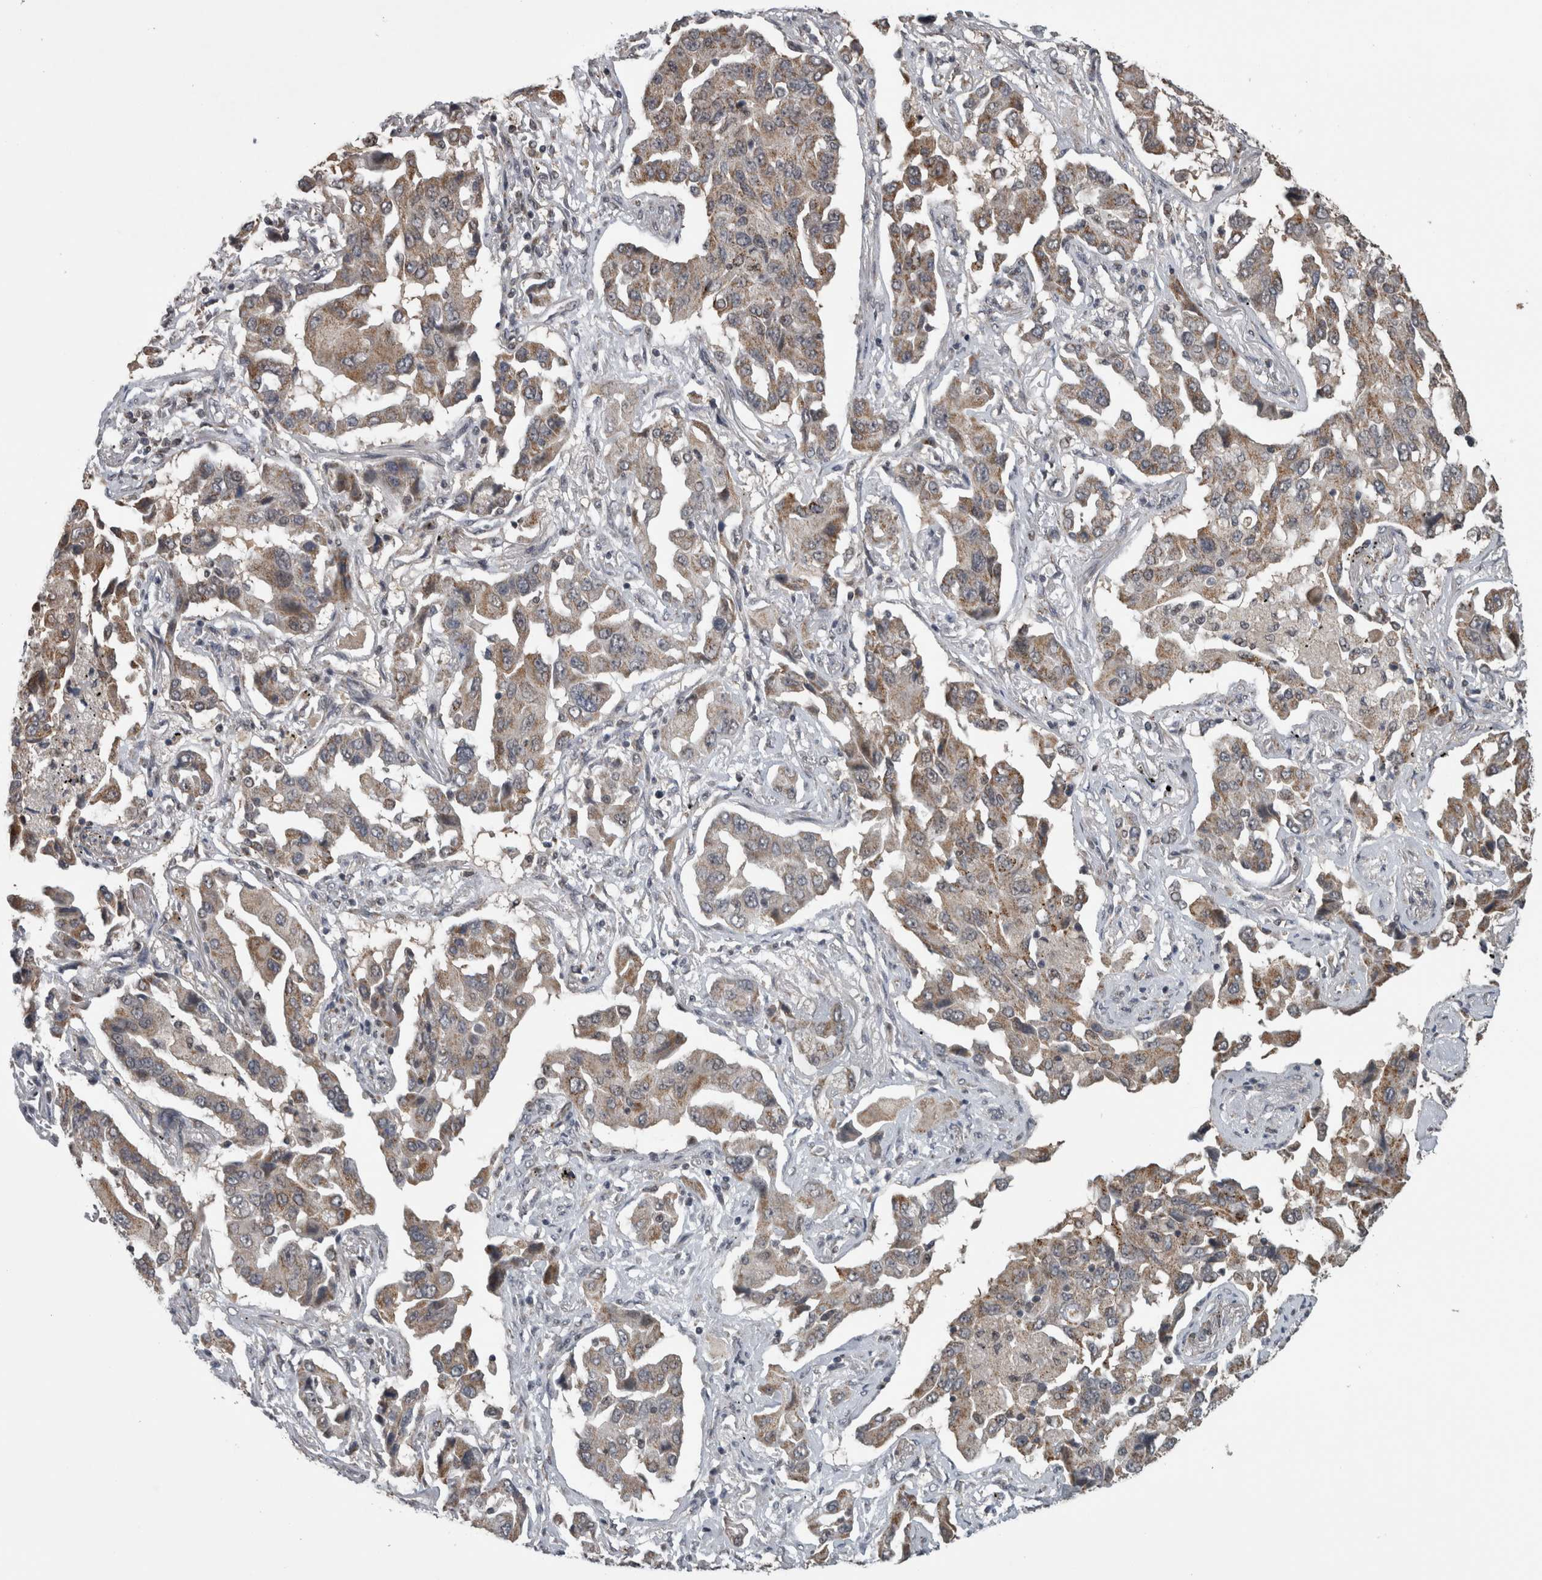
{"staining": {"intensity": "weak", "quantity": ">75%", "location": "cytoplasmic/membranous"}, "tissue": "lung cancer", "cell_type": "Tumor cells", "image_type": "cancer", "snomed": [{"axis": "morphology", "description": "Adenocarcinoma, NOS"}, {"axis": "topography", "description": "Lung"}], "caption": "A high-resolution histopathology image shows immunohistochemistry (IHC) staining of lung cancer, which shows weak cytoplasmic/membranous expression in approximately >75% of tumor cells.", "gene": "OR2K2", "patient": {"sex": "female", "age": 65}}